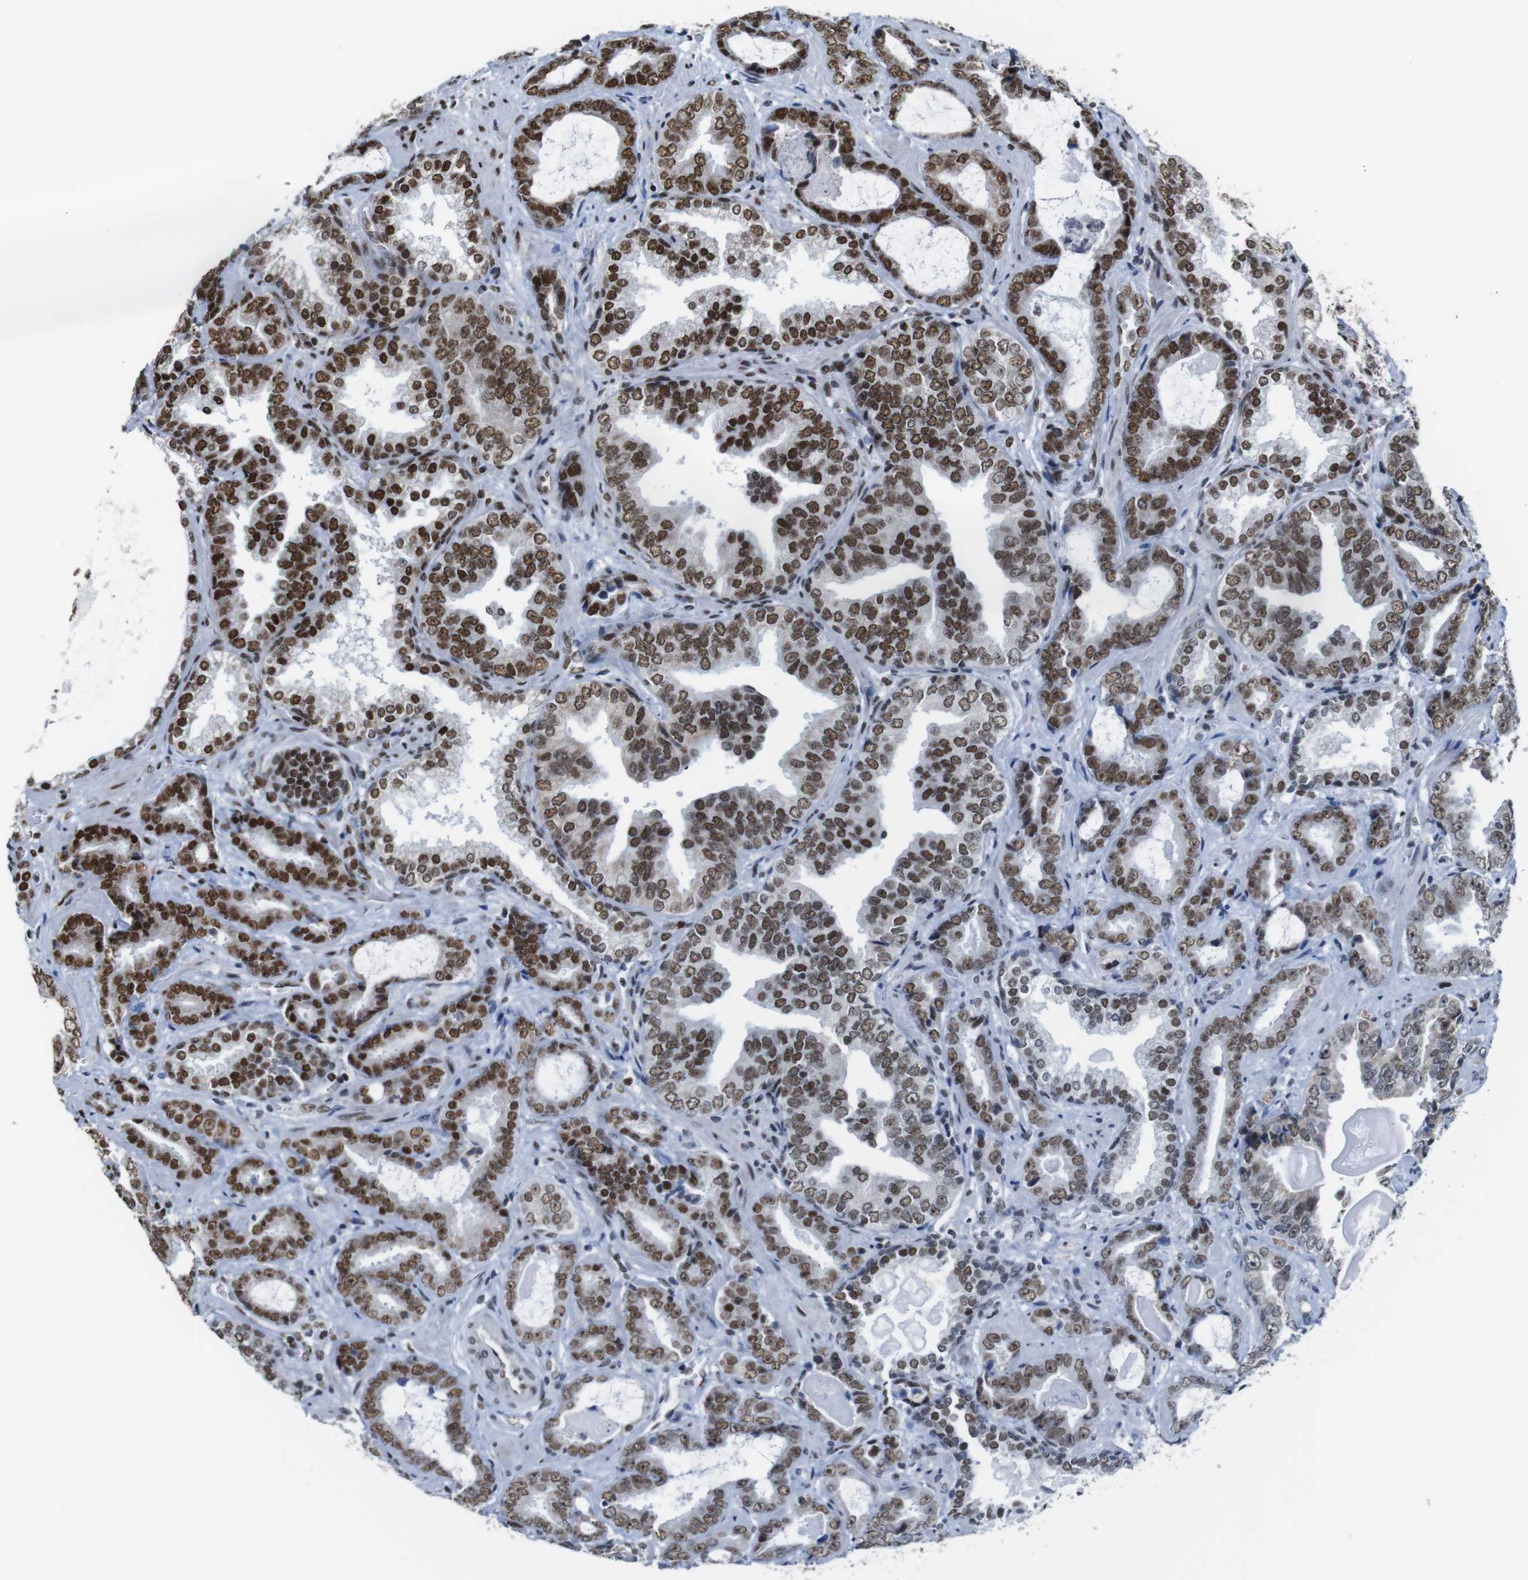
{"staining": {"intensity": "strong", "quantity": ">75%", "location": "nuclear"}, "tissue": "prostate cancer", "cell_type": "Tumor cells", "image_type": "cancer", "snomed": [{"axis": "morphology", "description": "Adenocarcinoma, Low grade"}, {"axis": "topography", "description": "Prostate"}], "caption": "Strong nuclear expression is present in about >75% of tumor cells in prostate cancer.", "gene": "ROMO1", "patient": {"sex": "male", "age": 60}}